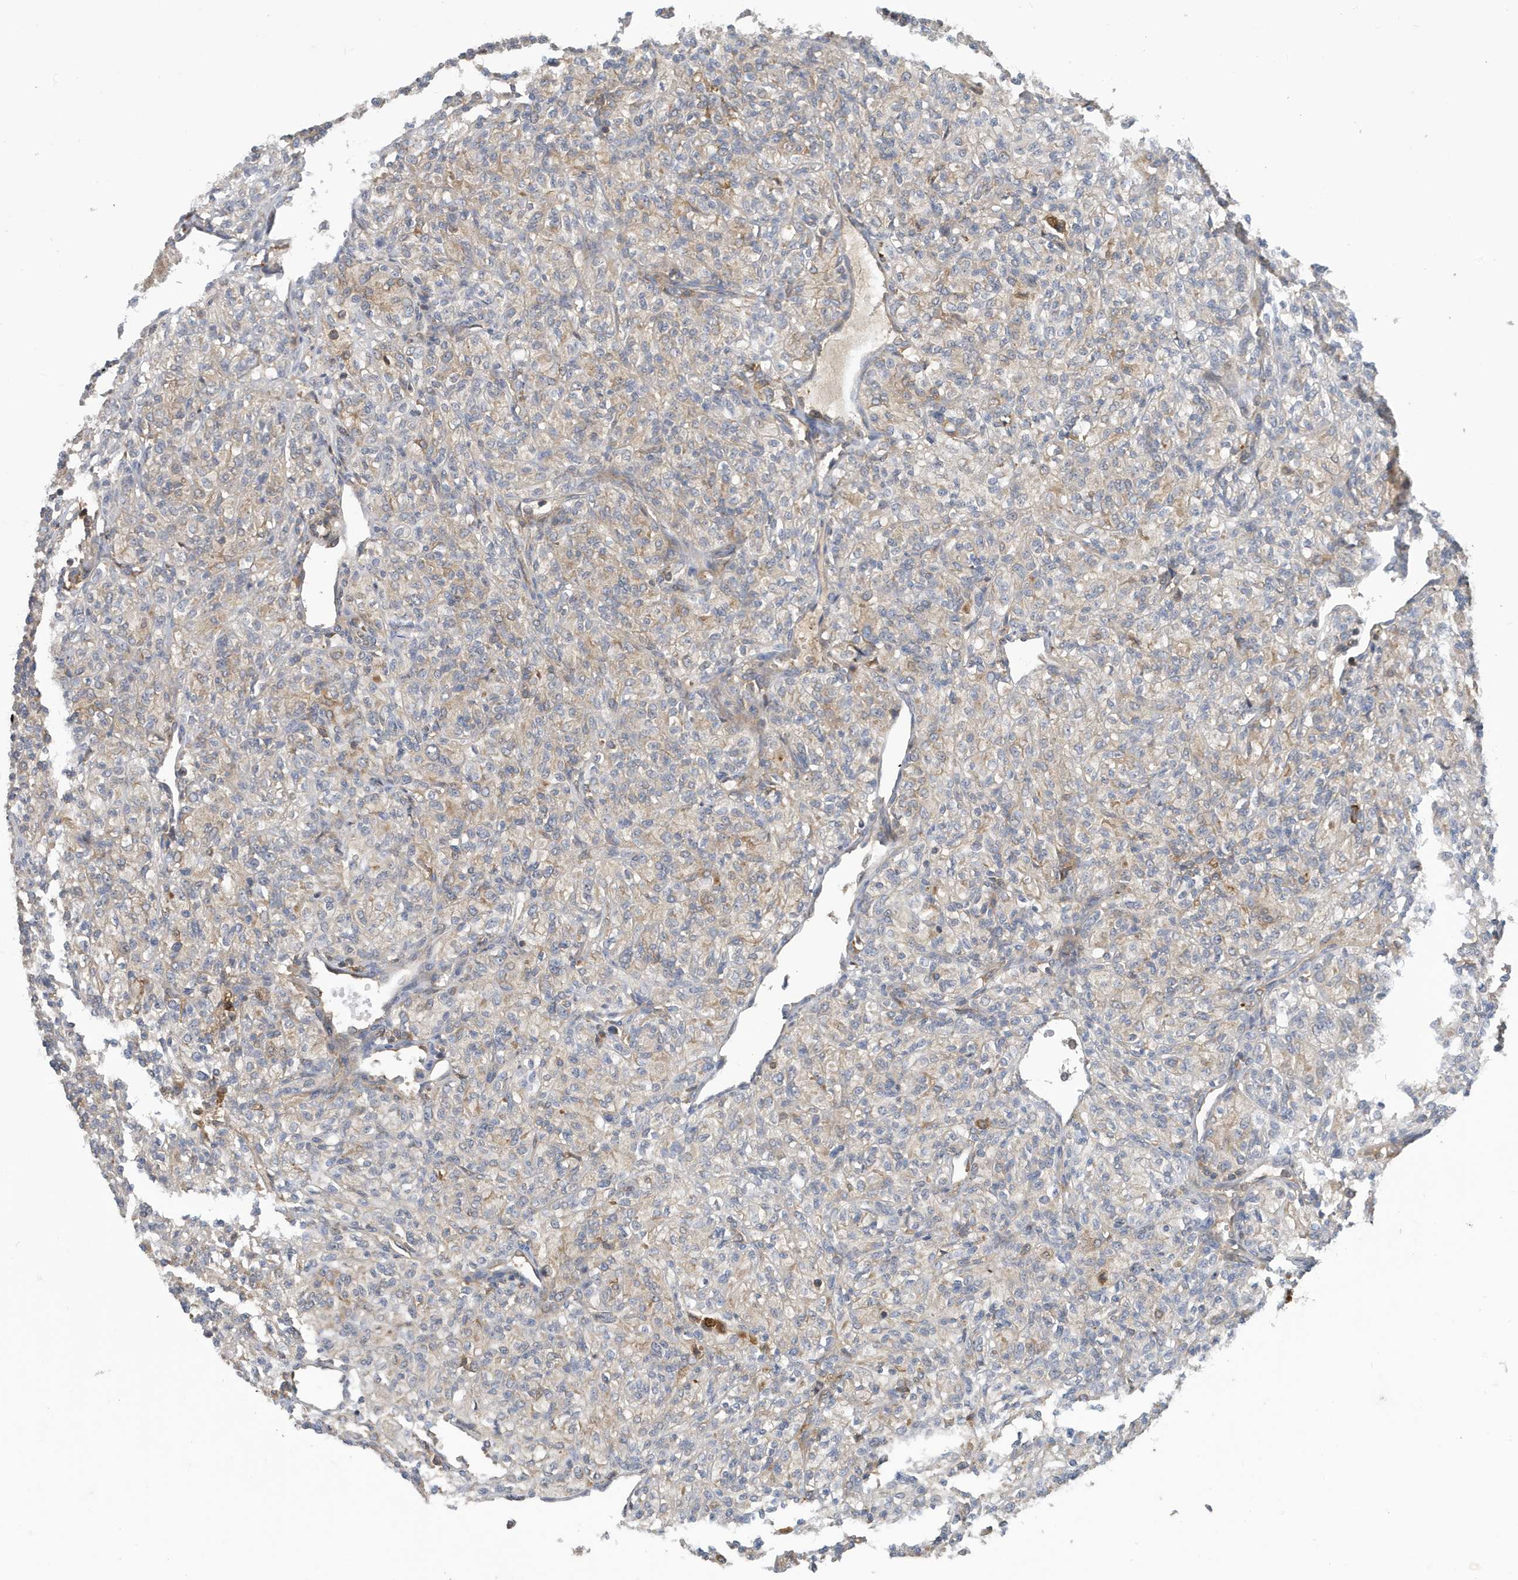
{"staining": {"intensity": "weak", "quantity": "<25%", "location": "cytoplasmic/membranous"}, "tissue": "renal cancer", "cell_type": "Tumor cells", "image_type": "cancer", "snomed": [{"axis": "morphology", "description": "Adenocarcinoma, NOS"}, {"axis": "topography", "description": "Kidney"}], "caption": "Tumor cells are negative for brown protein staining in renal cancer (adenocarcinoma). (IHC, brightfield microscopy, high magnification).", "gene": "NSUN3", "patient": {"sex": "male", "age": 77}}